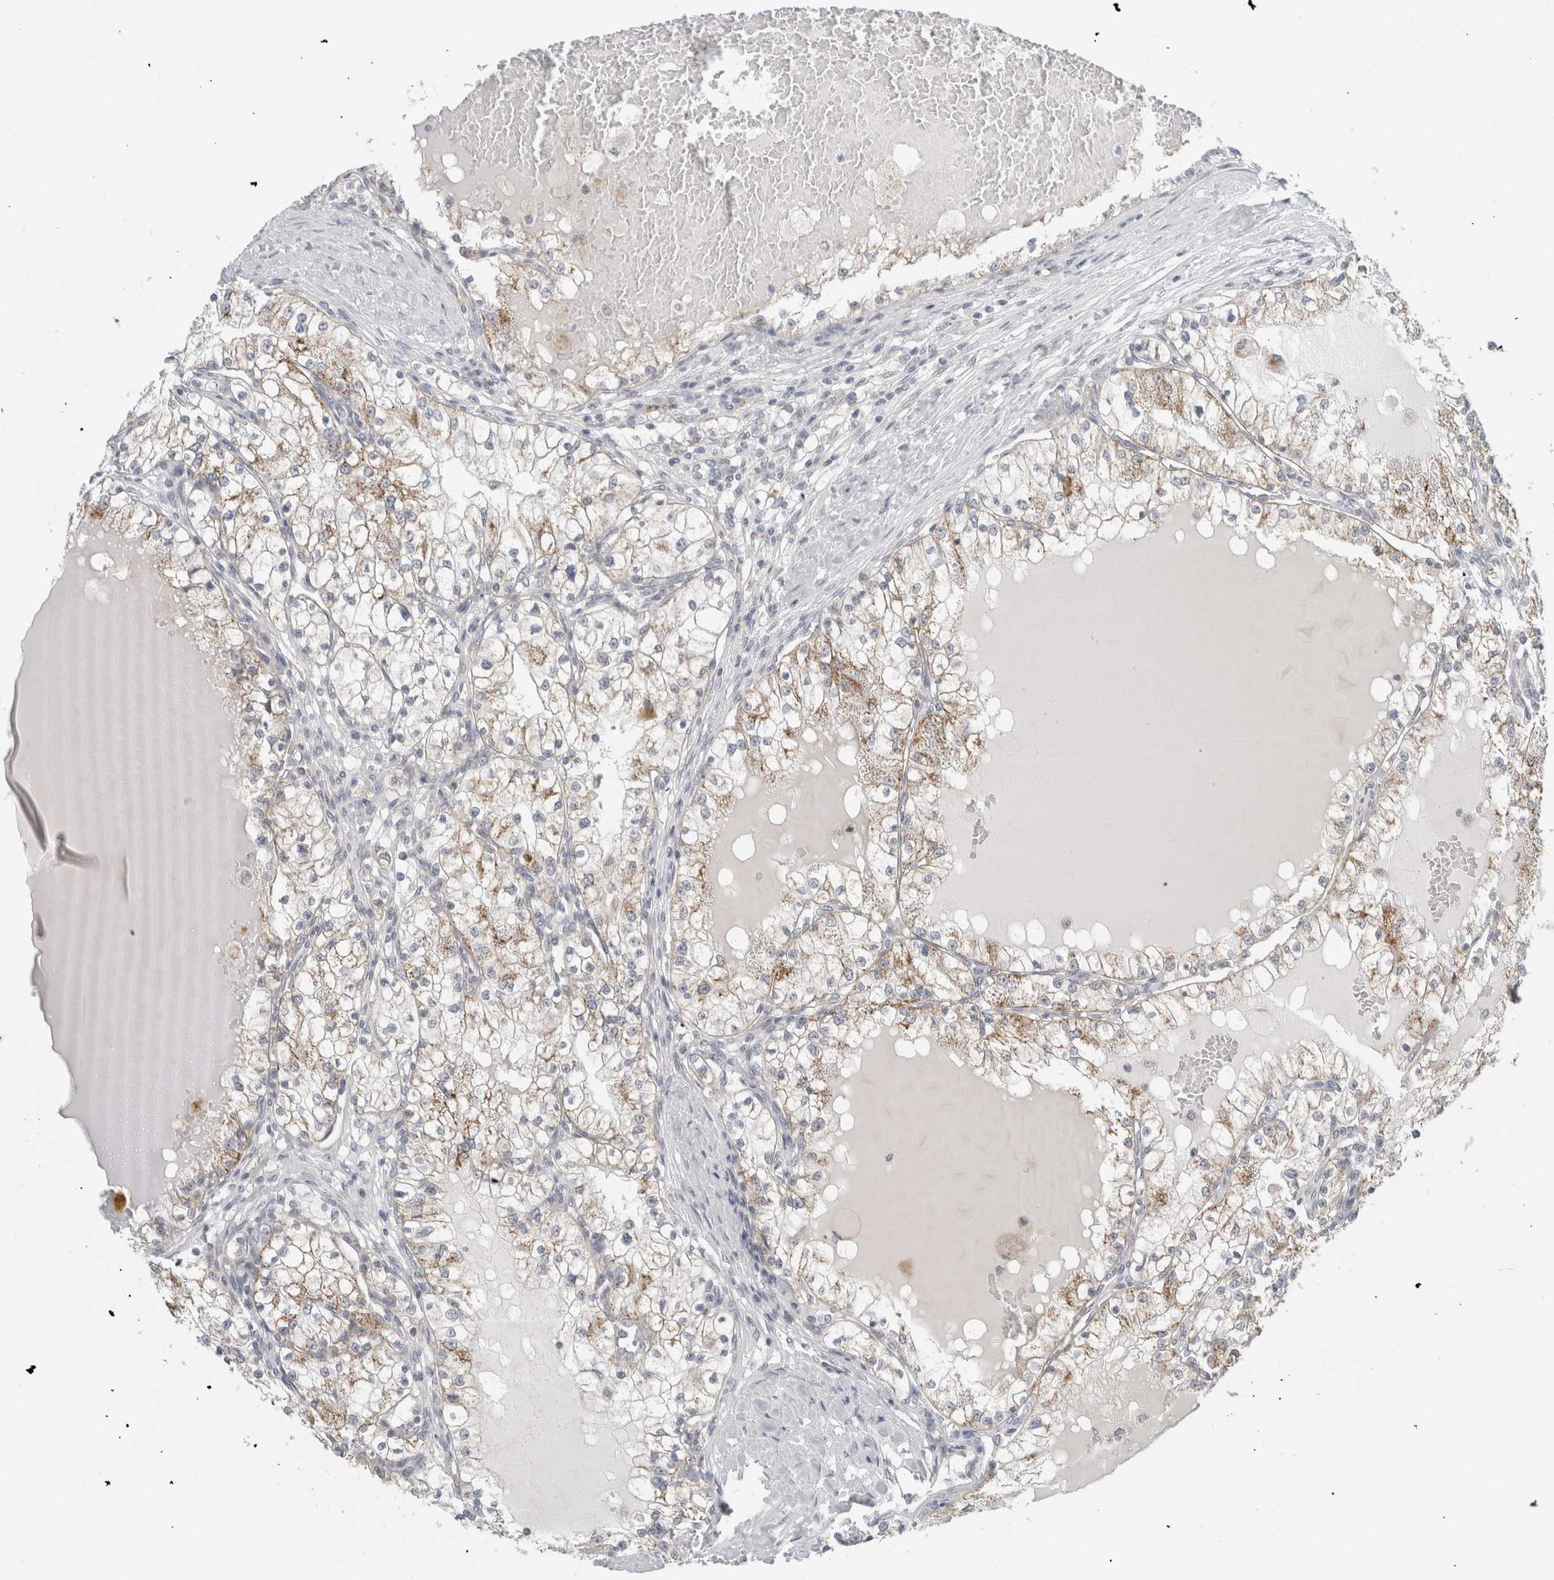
{"staining": {"intensity": "moderate", "quantity": "25%-75%", "location": "cytoplasmic/membranous"}, "tissue": "renal cancer", "cell_type": "Tumor cells", "image_type": "cancer", "snomed": [{"axis": "morphology", "description": "Adenocarcinoma, NOS"}, {"axis": "topography", "description": "Kidney"}], "caption": "About 25%-75% of tumor cells in human adenocarcinoma (renal) display moderate cytoplasmic/membranous protein positivity as visualized by brown immunohistochemical staining.", "gene": "FAHD1", "patient": {"sex": "male", "age": 68}}